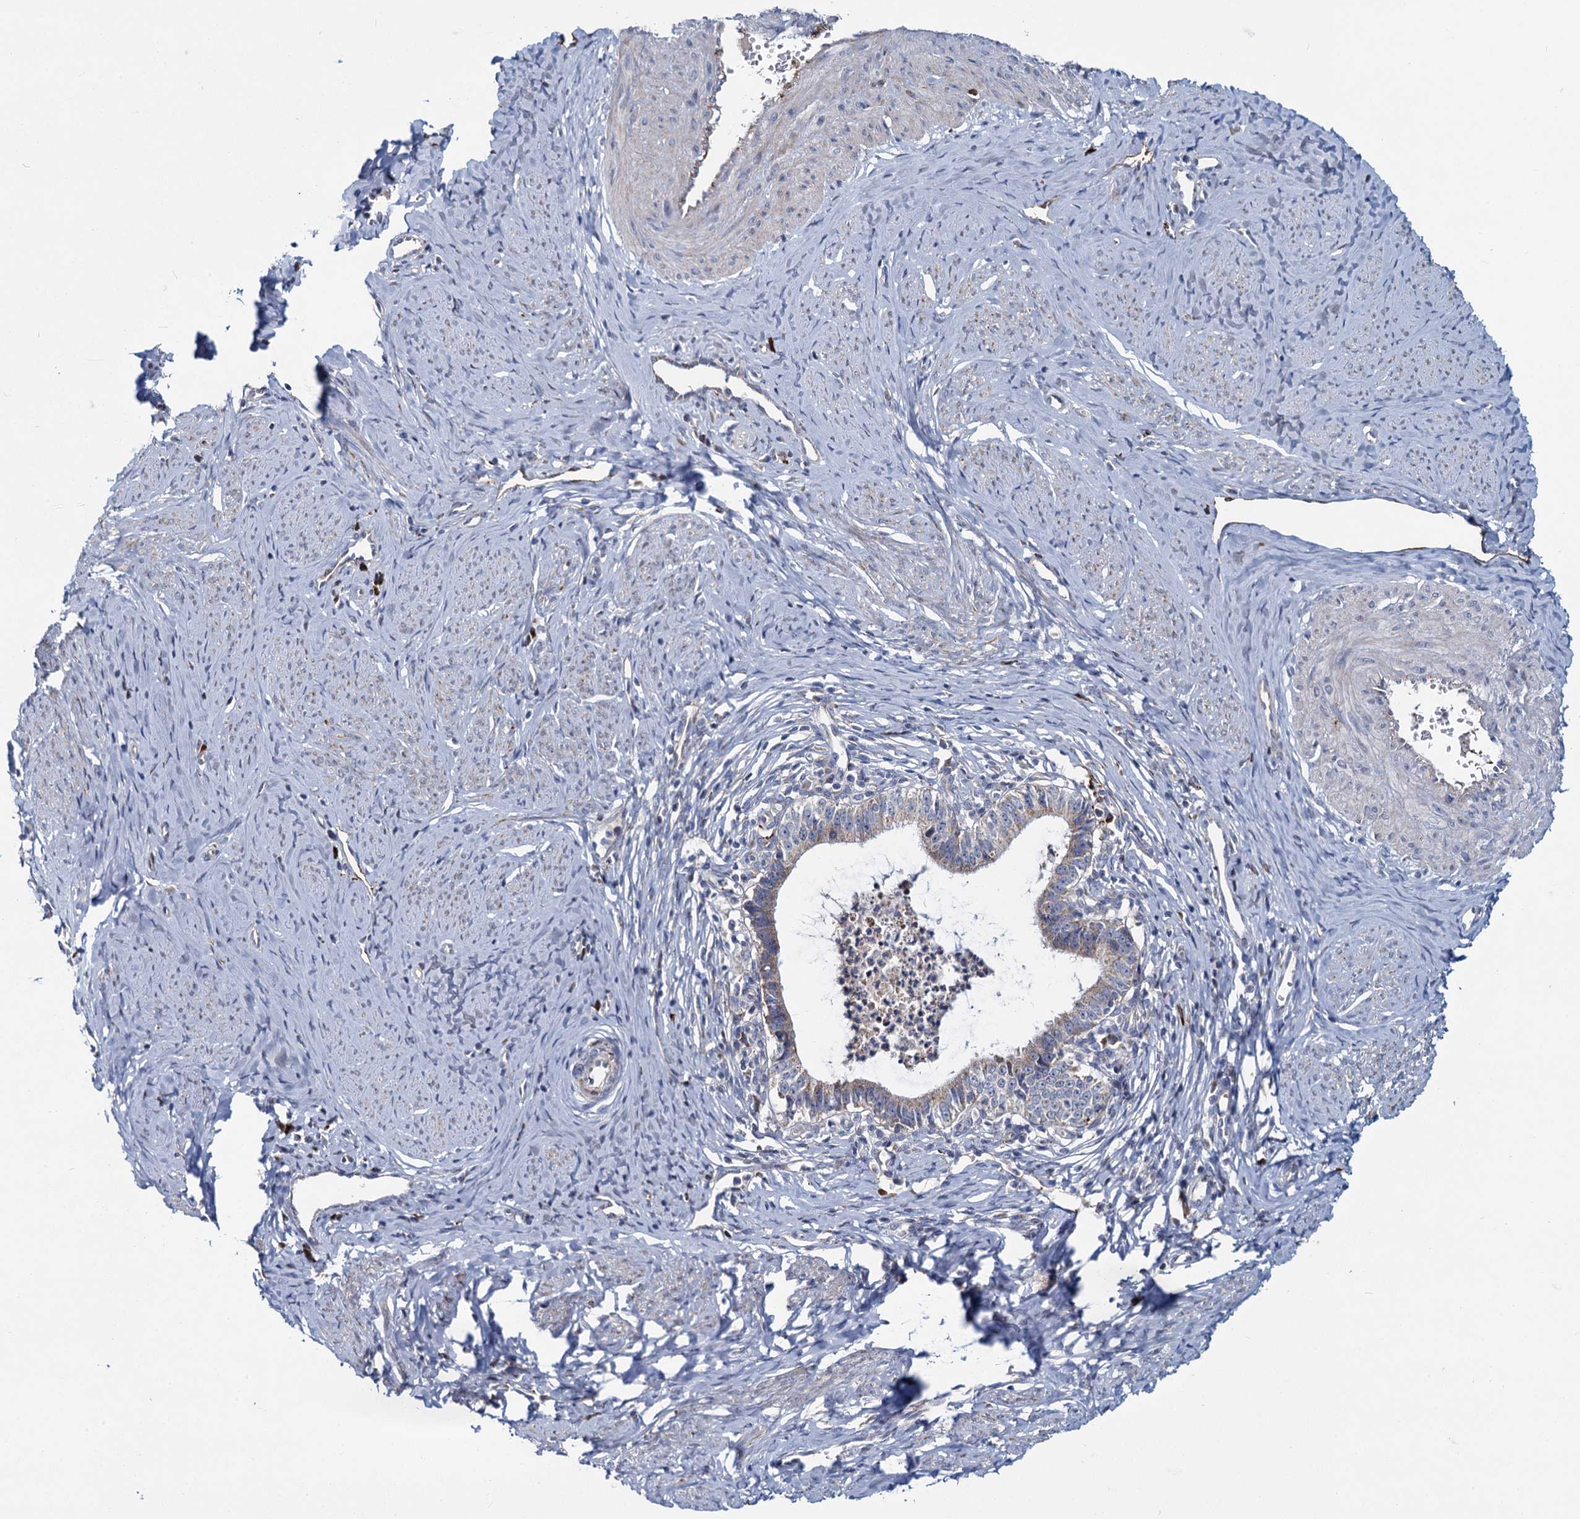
{"staining": {"intensity": "weak", "quantity": "25%-75%", "location": "cytoplasmic/membranous"}, "tissue": "cervical cancer", "cell_type": "Tumor cells", "image_type": "cancer", "snomed": [{"axis": "morphology", "description": "Adenocarcinoma, NOS"}, {"axis": "topography", "description": "Cervix"}], "caption": "Tumor cells exhibit low levels of weak cytoplasmic/membranous staining in approximately 25%-75% of cells in human adenocarcinoma (cervical). (DAB IHC with brightfield microscopy, high magnification).", "gene": "DCUN1D2", "patient": {"sex": "female", "age": 36}}